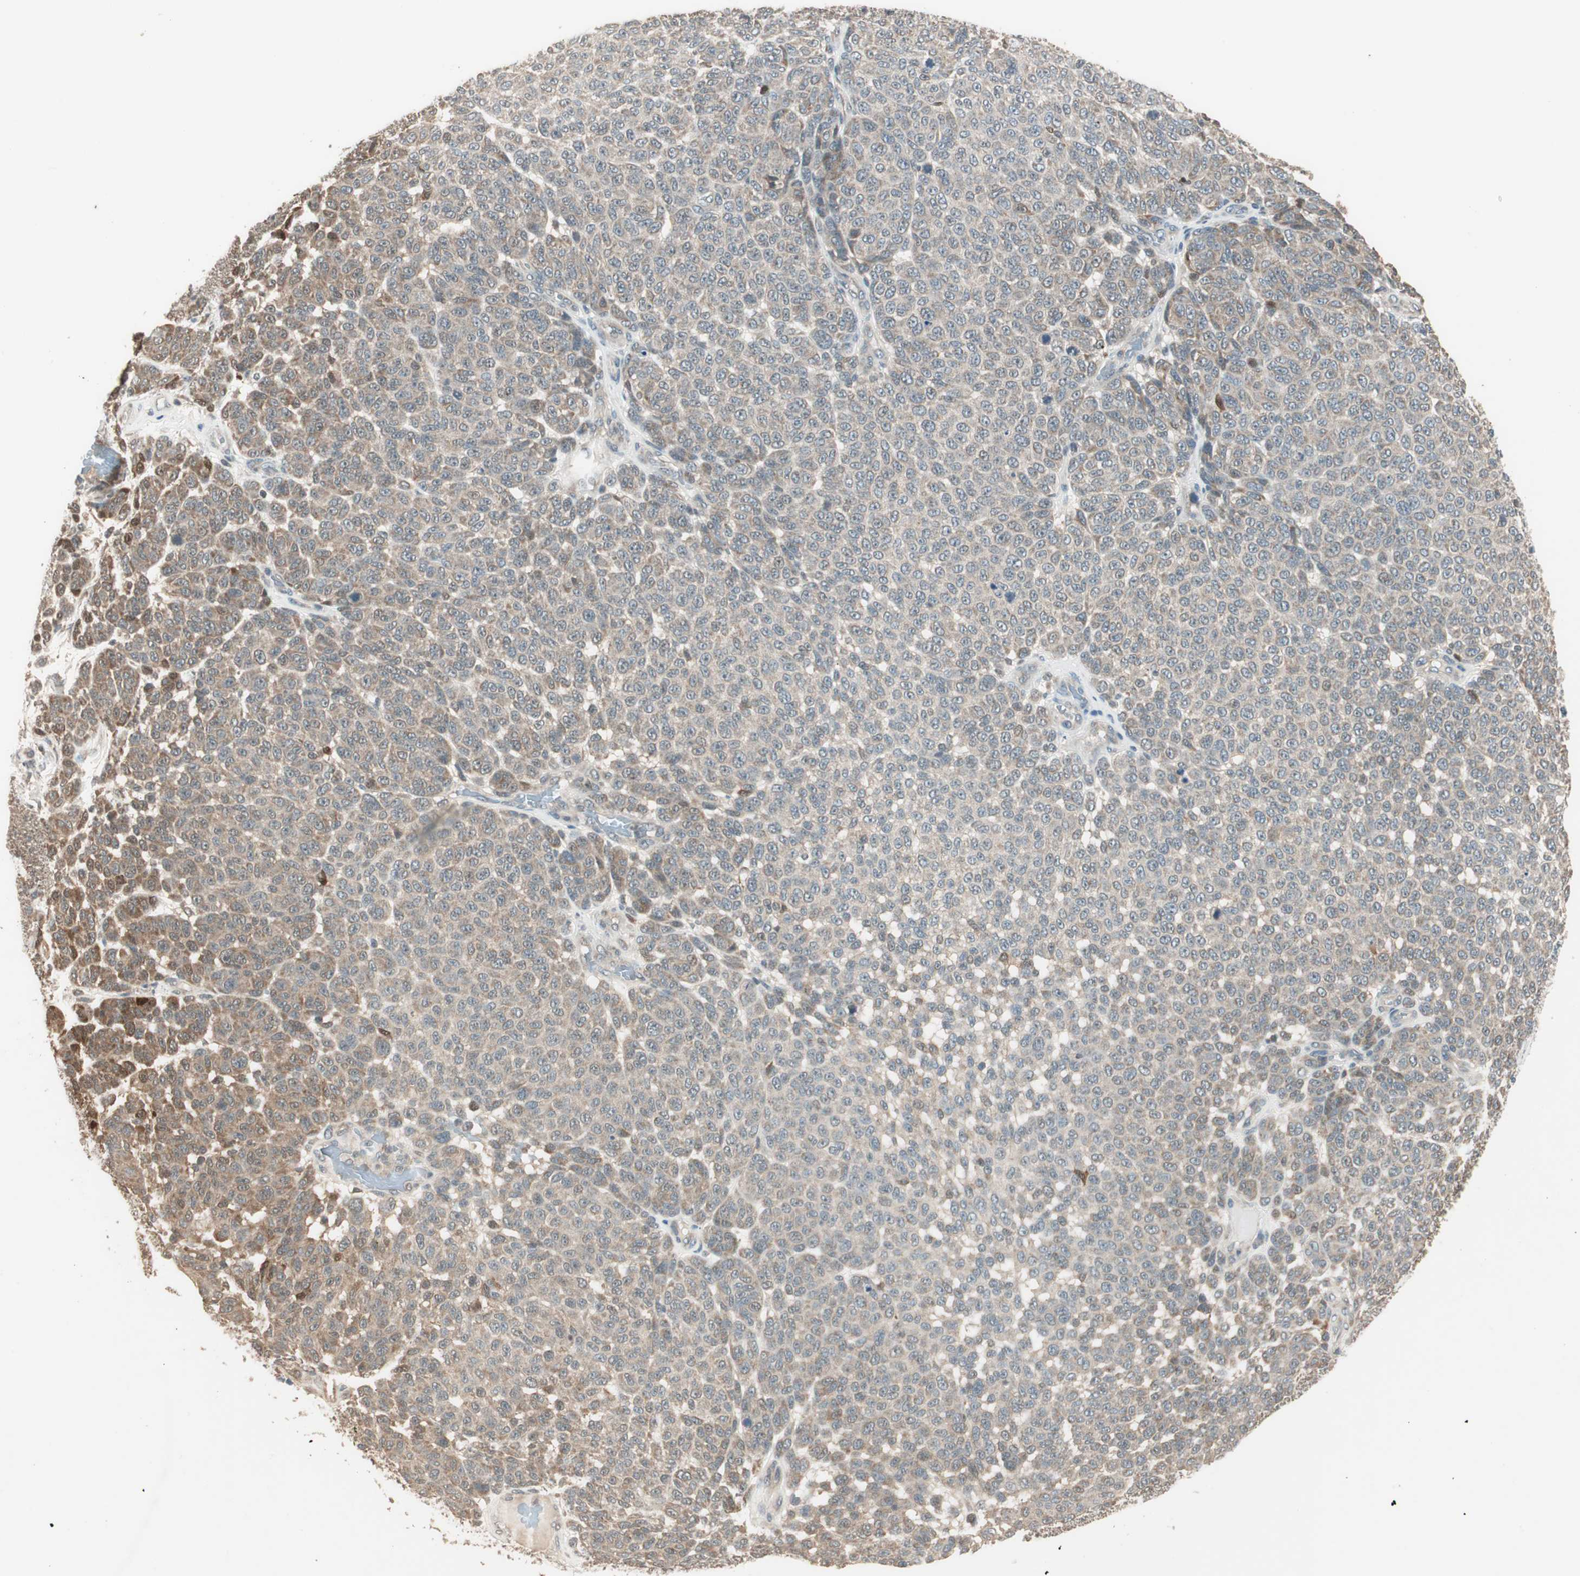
{"staining": {"intensity": "weak", "quantity": "25%-75%", "location": "cytoplasmic/membranous"}, "tissue": "melanoma", "cell_type": "Tumor cells", "image_type": "cancer", "snomed": [{"axis": "morphology", "description": "Malignant melanoma, NOS"}, {"axis": "topography", "description": "Skin"}], "caption": "IHC staining of melanoma, which shows low levels of weak cytoplasmic/membranous positivity in about 25%-75% of tumor cells indicating weak cytoplasmic/membranous protein staining. The staining was performed using DAB (brown) for protein detection and nuclei were counterstained in hematoxylin (blue).", "gene": "TRIM21", "patient": {"sex": "male", "age": 59}}